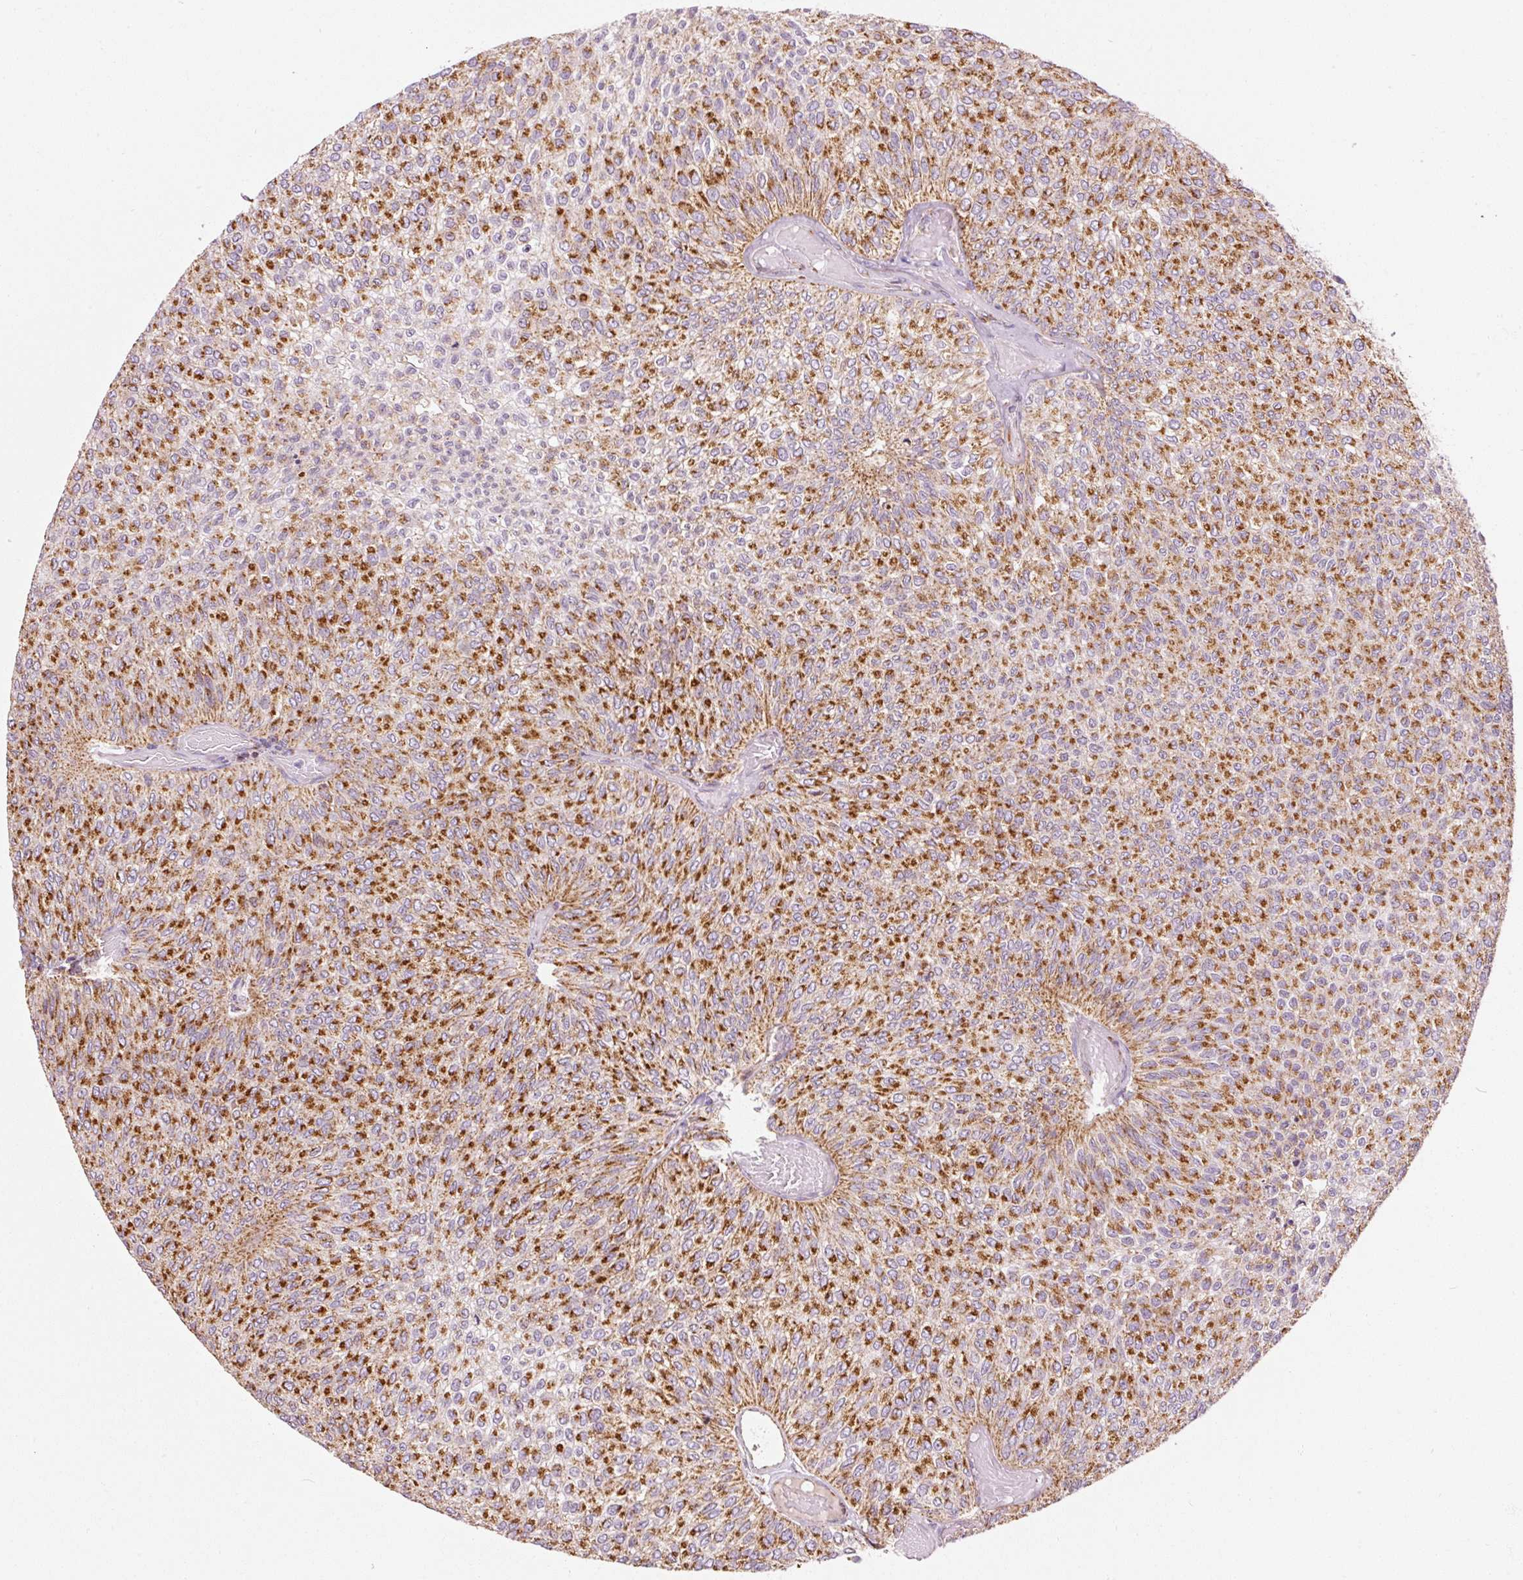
{"staining": {"intensity": "strong", "quantity": ">75%", "location": "cytoplasmic/membranous"}, "tissue": "urothelial cancer", "cell_type": "Tumor cells", "image_type": "cancer", "snomed": [{"axis": "morphology", "description": "Urothelial carcinoma, Low grade"}, {"axis": "topography", "description": "Urinary bladder"}], "caption": "Immunohistochemistry (IHC) micrograph of human low-grade urothelial carcinoma stained for a protein (brown), which shows high levels of strong cytoplasmic/membranous positivity in about >75% of tumor cells.", "gene": "NDUFB4", "patient": {"sex": "male", "age": 78}}